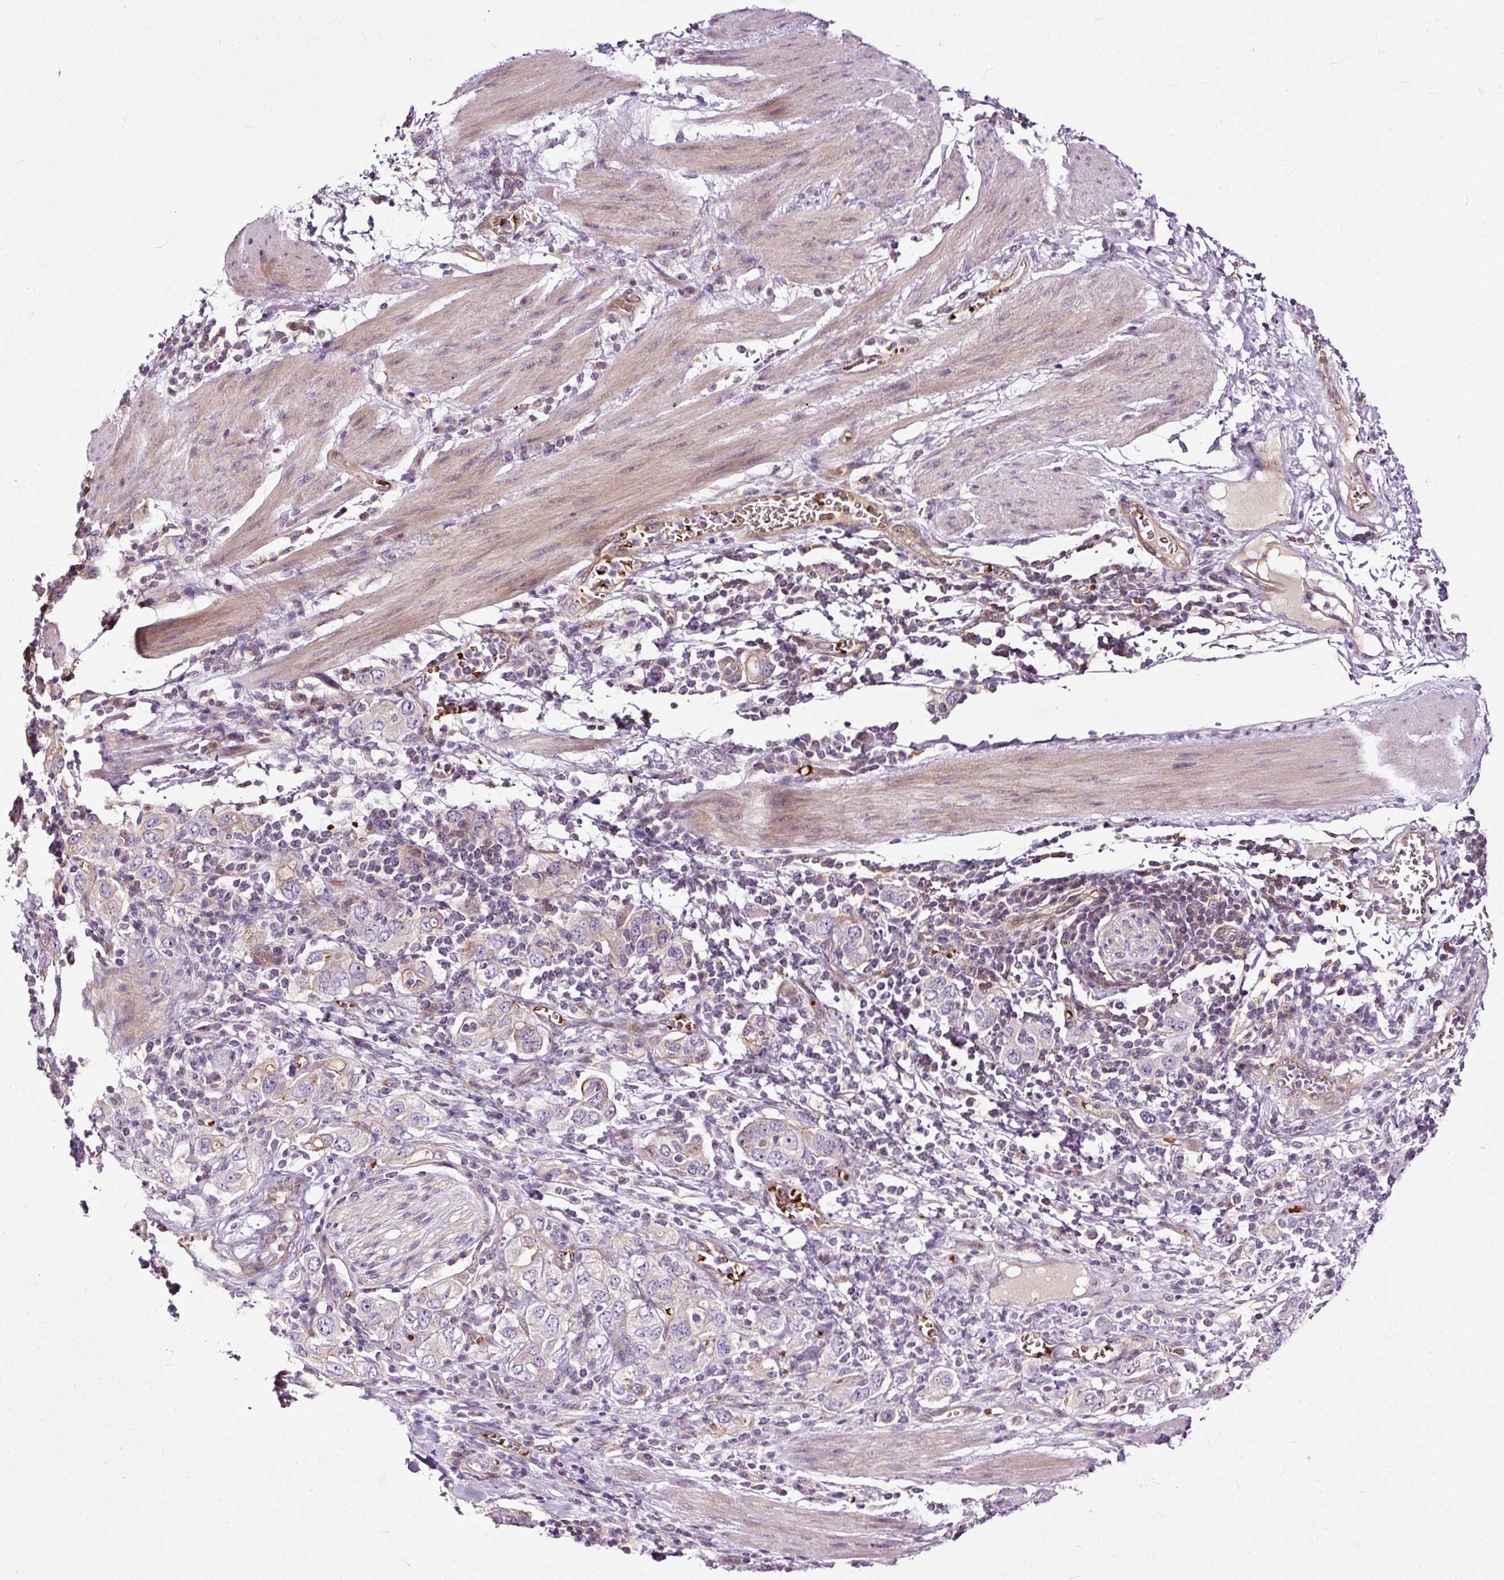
{"staining": {"intensity": "weak", "quantity": "25%-75%", "location": "cytoplasmic/membranous"}, "tissue": "stomach cancer", "cell_type": "Tumor cells", "image_type": "cancer", "snomed": [{"axis": "morphology", "description": "Adenocarcinoma, NOS"}, {"axis": "topography", "description": "Stomach, upper"}, {"axis": "topography", "description": "Stomach"}], "caption": "A brown stain highlights weak cytoplasmic/membranous expression of a protein in stomach cancer (adenocarcinoma) tumor cells. (DAB = brown stain, brightfield microscopy at high magnification).", "gene": "USHBP1", "patient": {"sex": "male", "age": 62}}